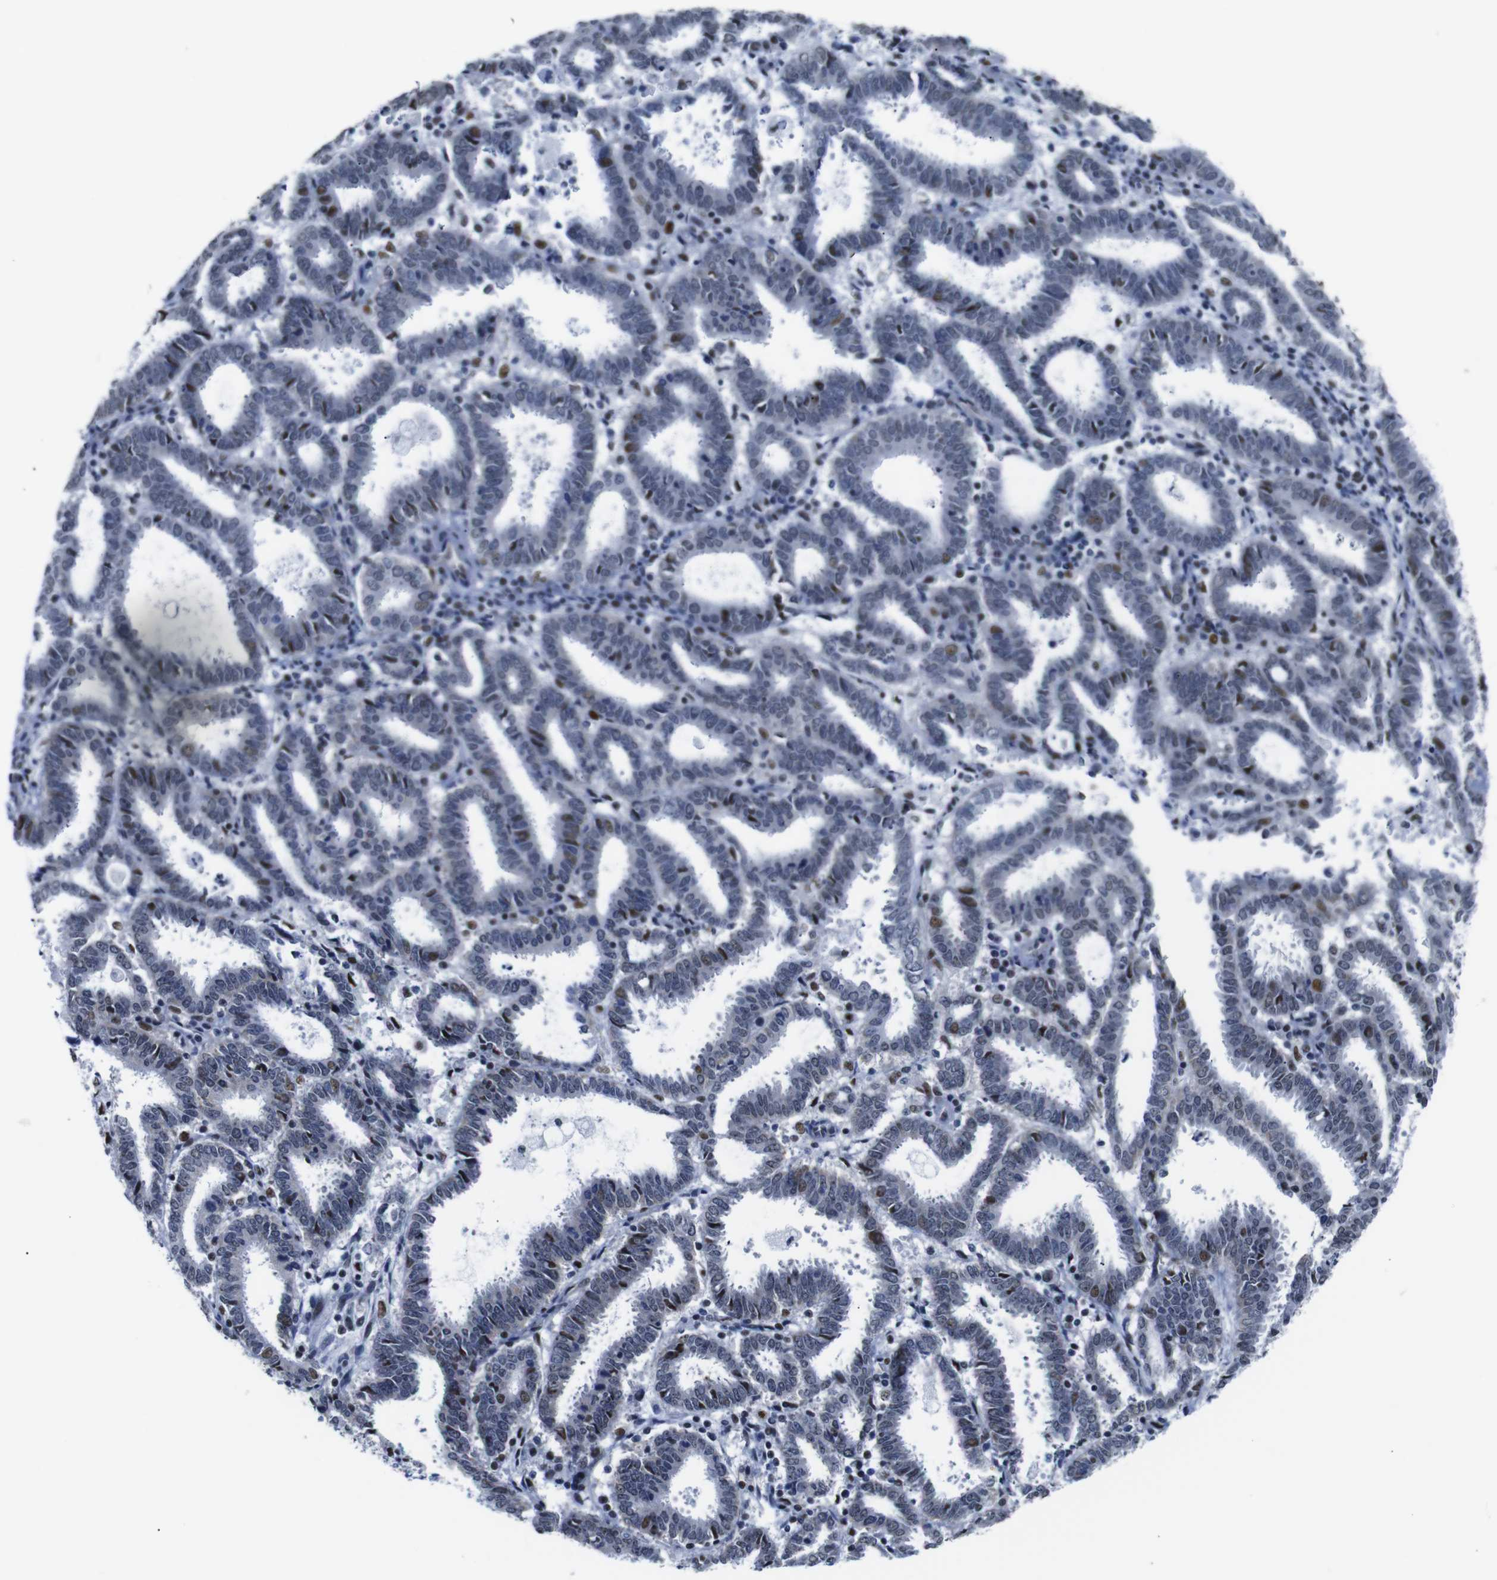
{"staining": {"intensity": "moderate", "quantity": "<25%", "location": "nuclear"}, "tissue": "endometrial cancer", "cell_type": "Tumor cells", "image_type": "cancer", "snomed": [{"axis": "morphology", "description": "Adenocarcinoma, NOS"}, {"axis": "topography", "description": "Uterus"}], "caption": "Moderate nuclear expression is present in approximately <25% of tumor cells in endometrial cancer (adenocarcinoma).", "gene": "GATA6", "patient": {"sex": "female", "age": 83}}